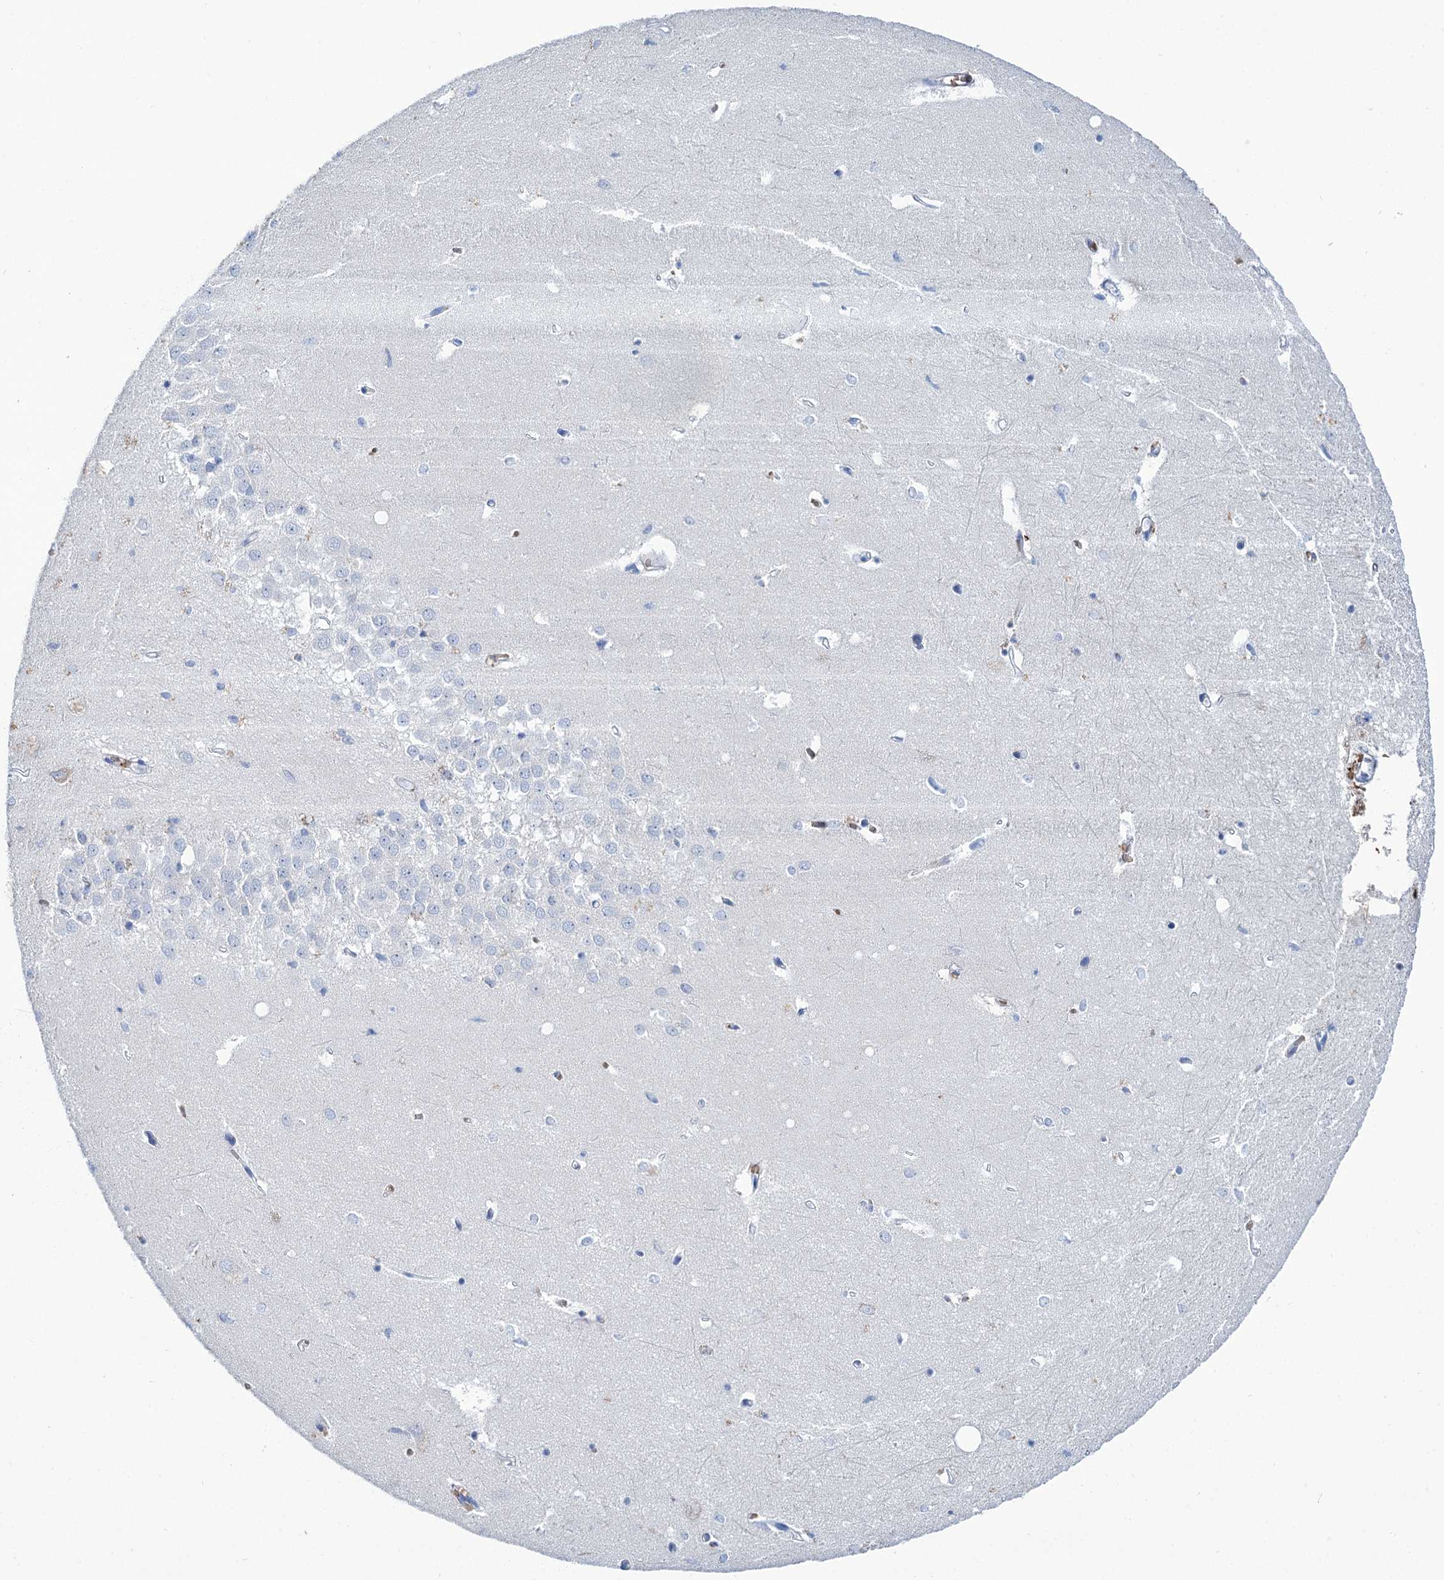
{"staining": {"intensity": "negative", "quantity": "none", "location": "none"}, "tissue": "hippocampus", "cell_type": "Glial cells", "image_type": "normal", "snomed": [{"axis": "morphology", "description": "Normal tissue, NOS"}, {"axis": "topography", "description": "Hippocampus"}], "caption": "IHC photomicrograph of normal hippocampus: hippocampus stained with DAB (3,3'-diaminobenzidine) demonstrates no significant protein expression in glial cells.", "gene": "RPUSD3", "patient": {"sex": "female", "age": 64}}